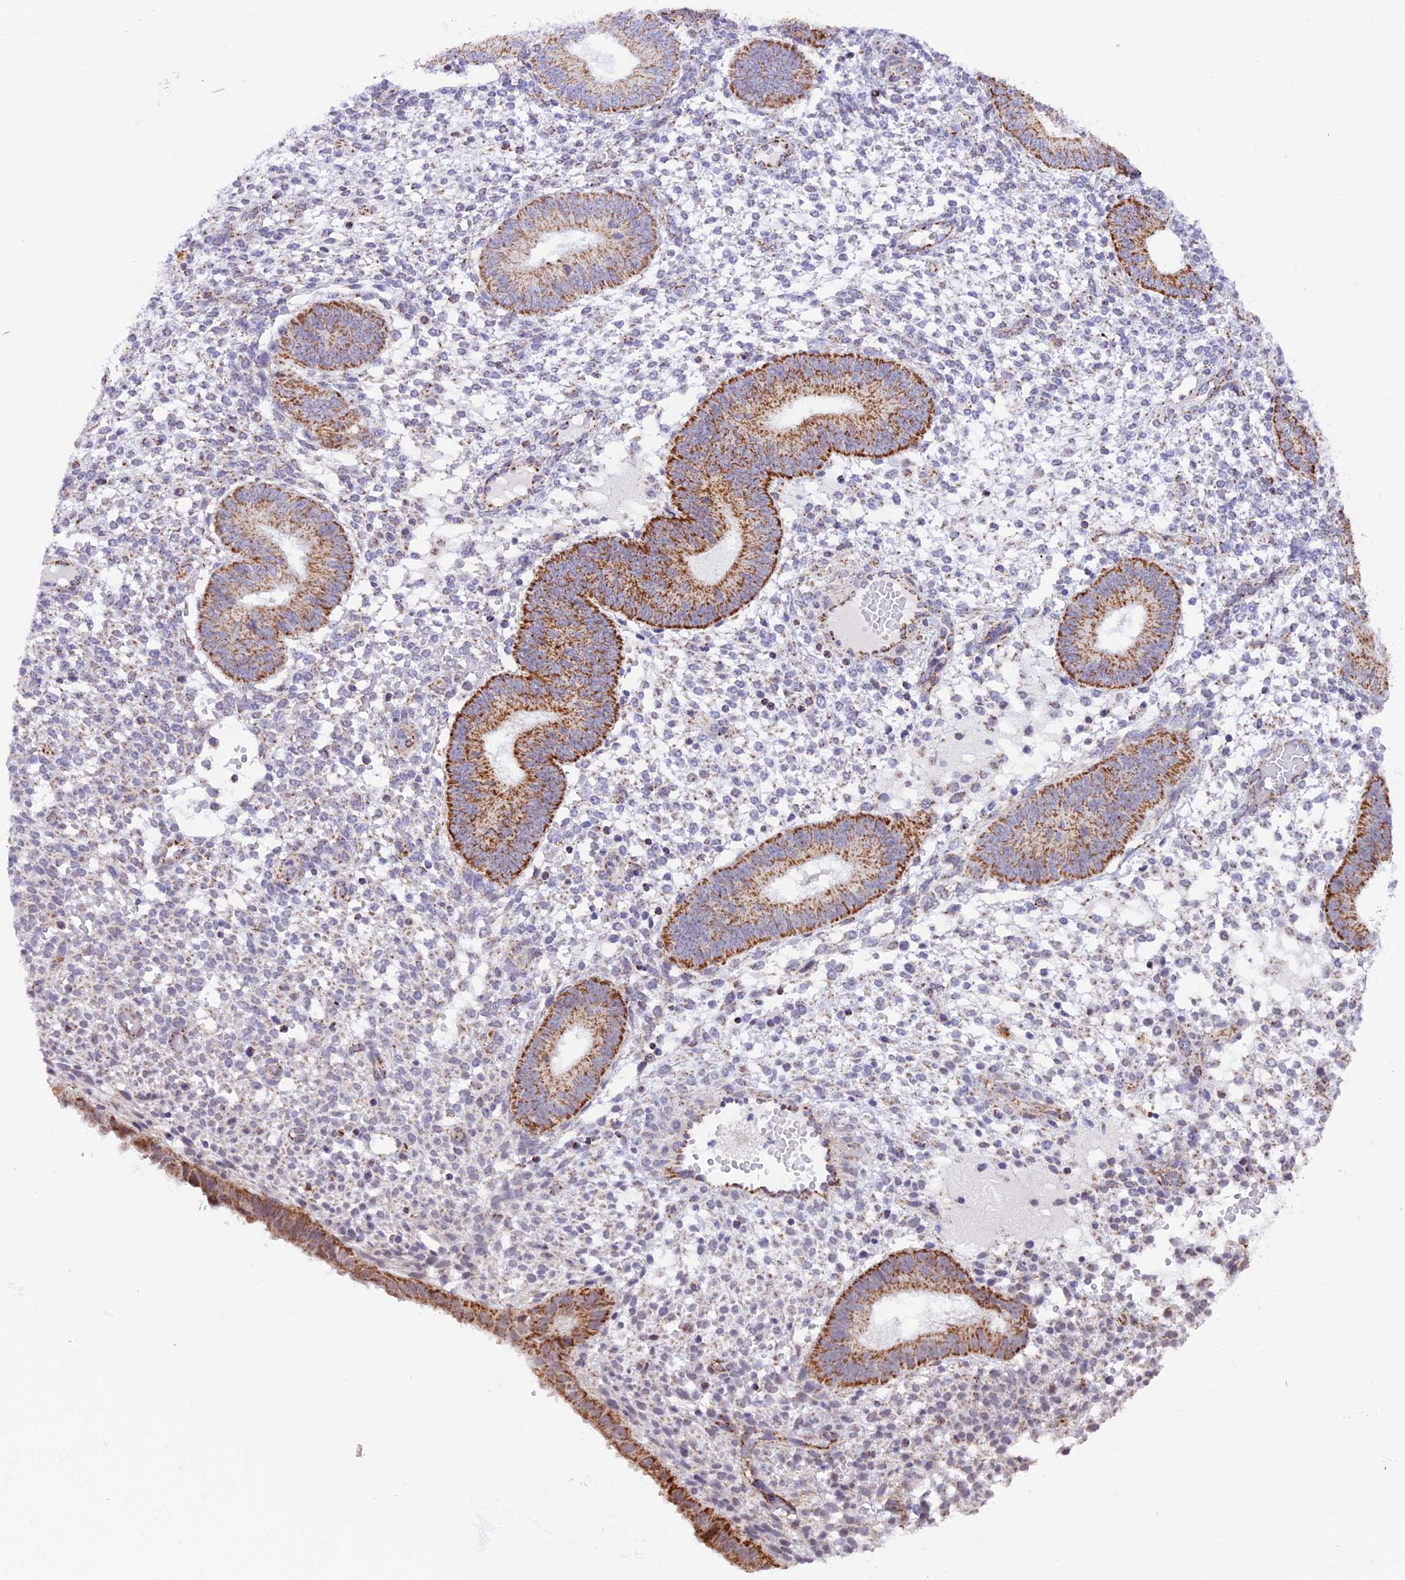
{"staining": {"intensity": "weak", "quantity": "<25%", "location": "cytoplasmic/membranous"}, "tissue": "endometrium", "cell_type": "Cells in endometrial stroma", "image_type": "normal", "snomed": [{"axis": "morphology", "description": "Normal tissue, NOS"}, {"axis": "topography", "description": "Endometrium"}], "caption": "Immunohistochemical staining of normal human endometrium reveals no significant positivity in cells in endometrial stroma.", "gene": "TFAM", "patient": {"sex": "female", "age": 49}}